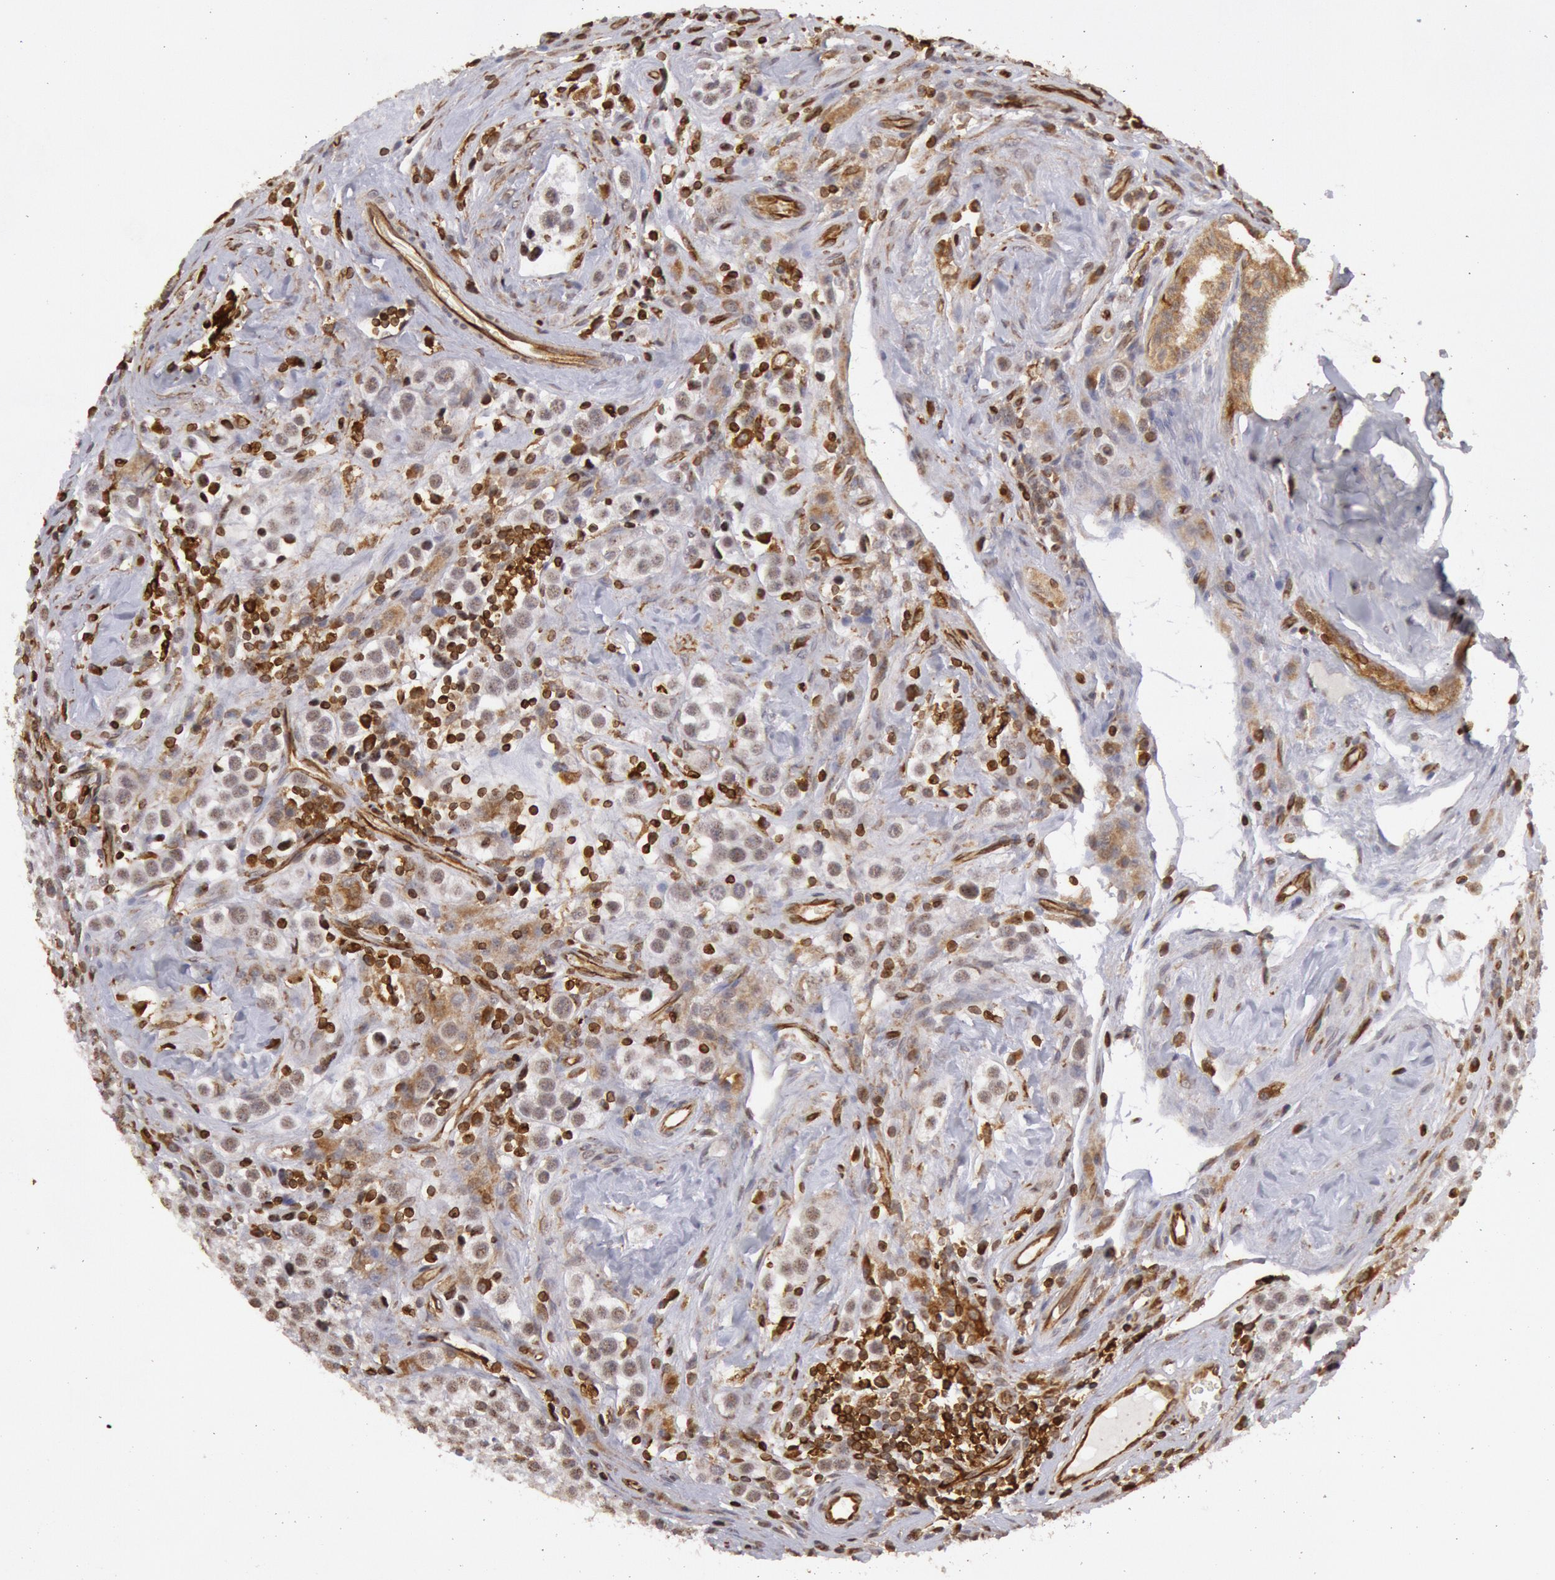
{"staining": {"intensity": "moderate", "quantity": "25%-75%", "location": "cytoplasmic/membranous"}, "tissue": "testis cancer", "cell_type": "Tumor cells", "image_type": "cancer", "snomed": [{"axis": "morphology", "description": "Seminoma, NOS"}, {"axis": "topography", "description": "Testis"}], "caption": "The photomicrograph demonstrates immunohistochemical staining of testis cancer. There is moderate cytoplasmic/membranous positivity is present in about 25%-75% of tumor cells. The staining was performed using DAB (3,3'-diaminobenzidine) to visualize the protein expression in brown, while the nuclei were stained in blue with hematoxylin (Magnification: 20x).", "gene": "TAP2", "patient": {"sex": "male", "age": 32}}